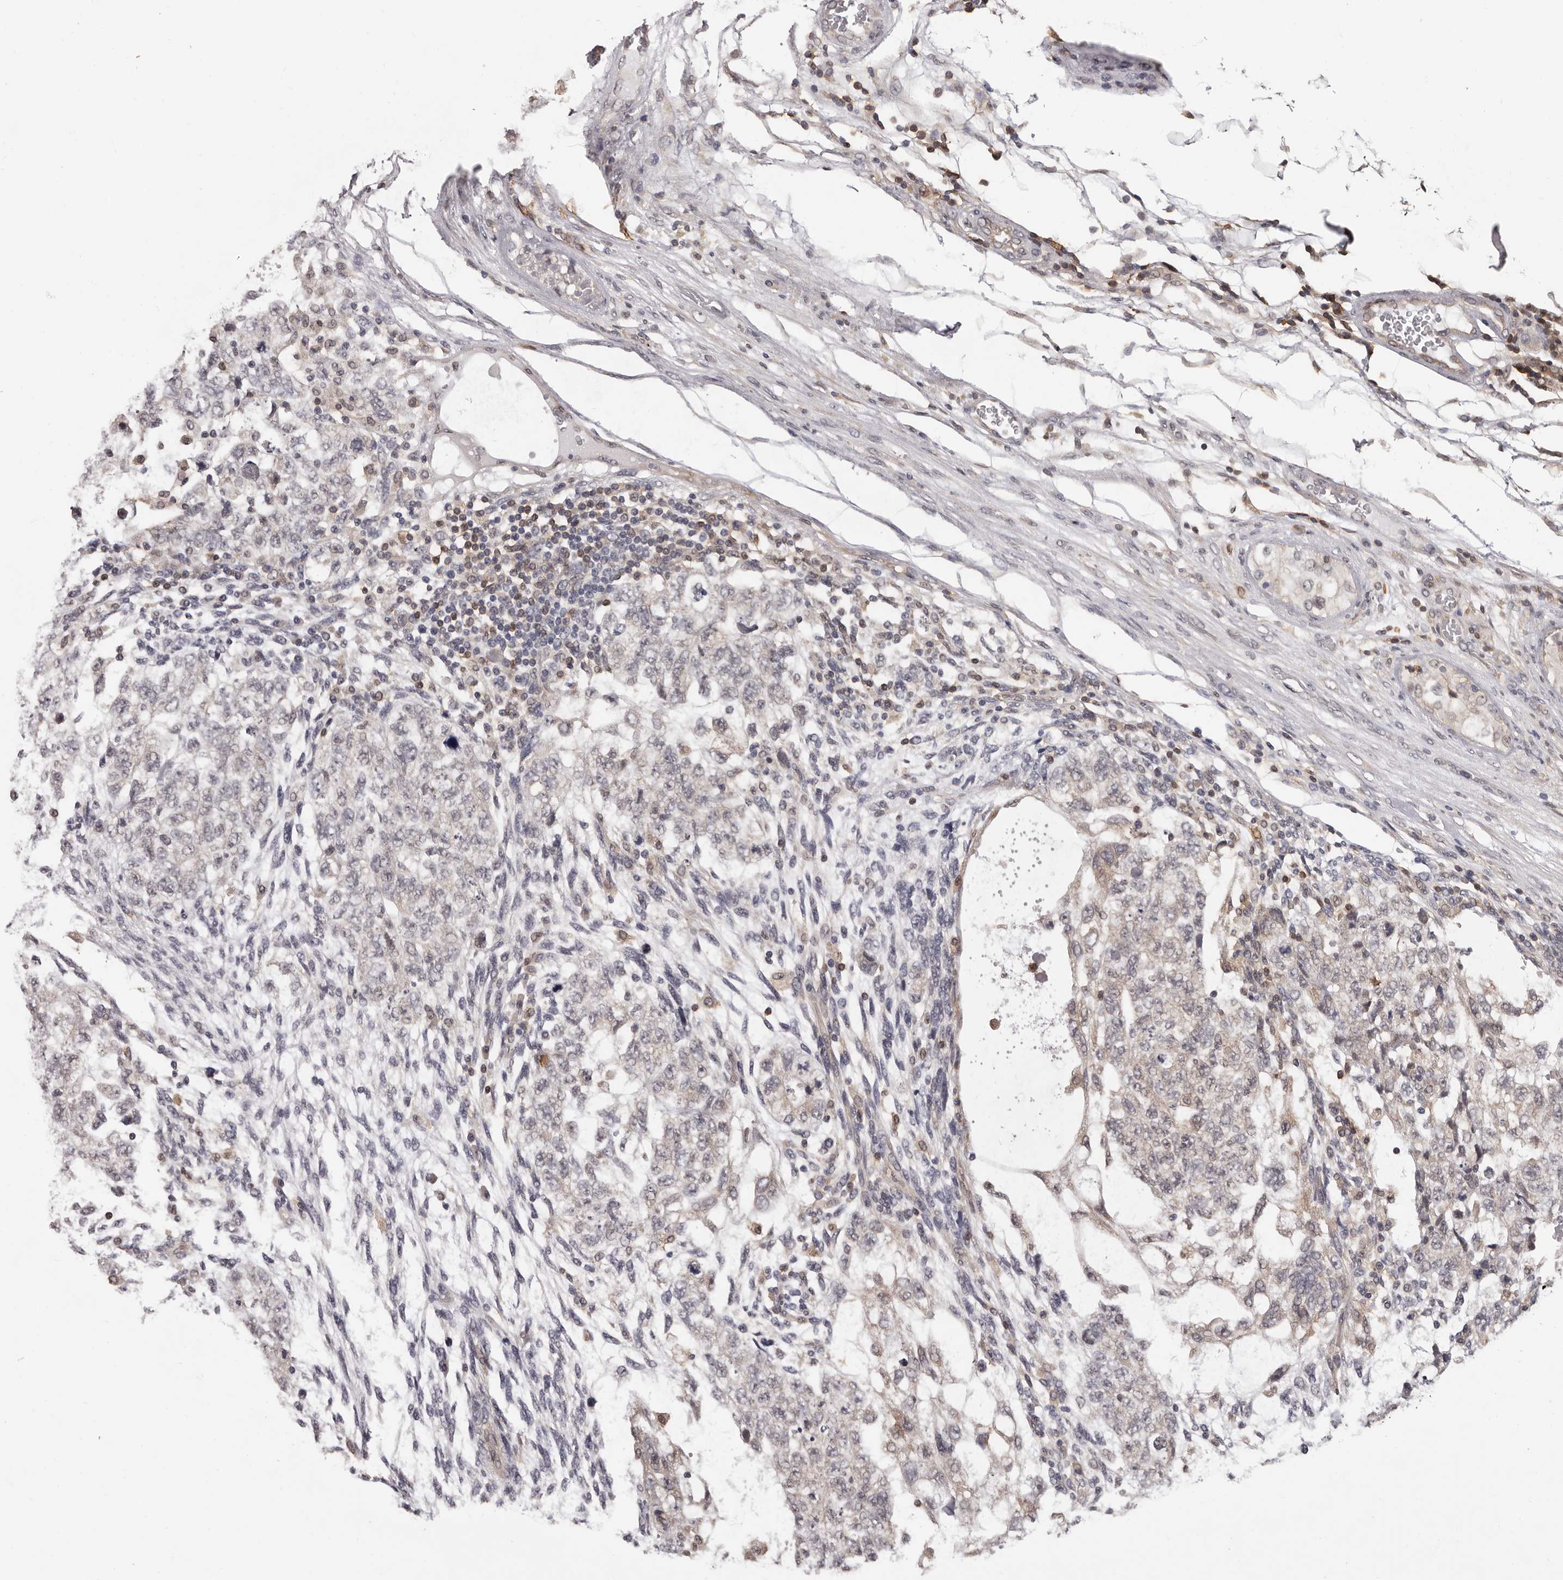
{"staining": {"intensity": "negative", "quantity": "none", "location": "none"}, "tissue": "testis cancer", "cell_type": "Tumor cells", "image_type": "cancer", "snomed": [{"axis": "morphology", "description": "Normal tissue, NOS"}, {"axis": "morphology", "description": "Carcinoma, Embryonal, NOS"}, {"axis": "topography", "description": "Testis"}], "caption": "Protein analysis of testis cancer shows no significant expression in tumor cells.", "gene": "PRR12", "patient": {"sex": "male", "age": 36}}